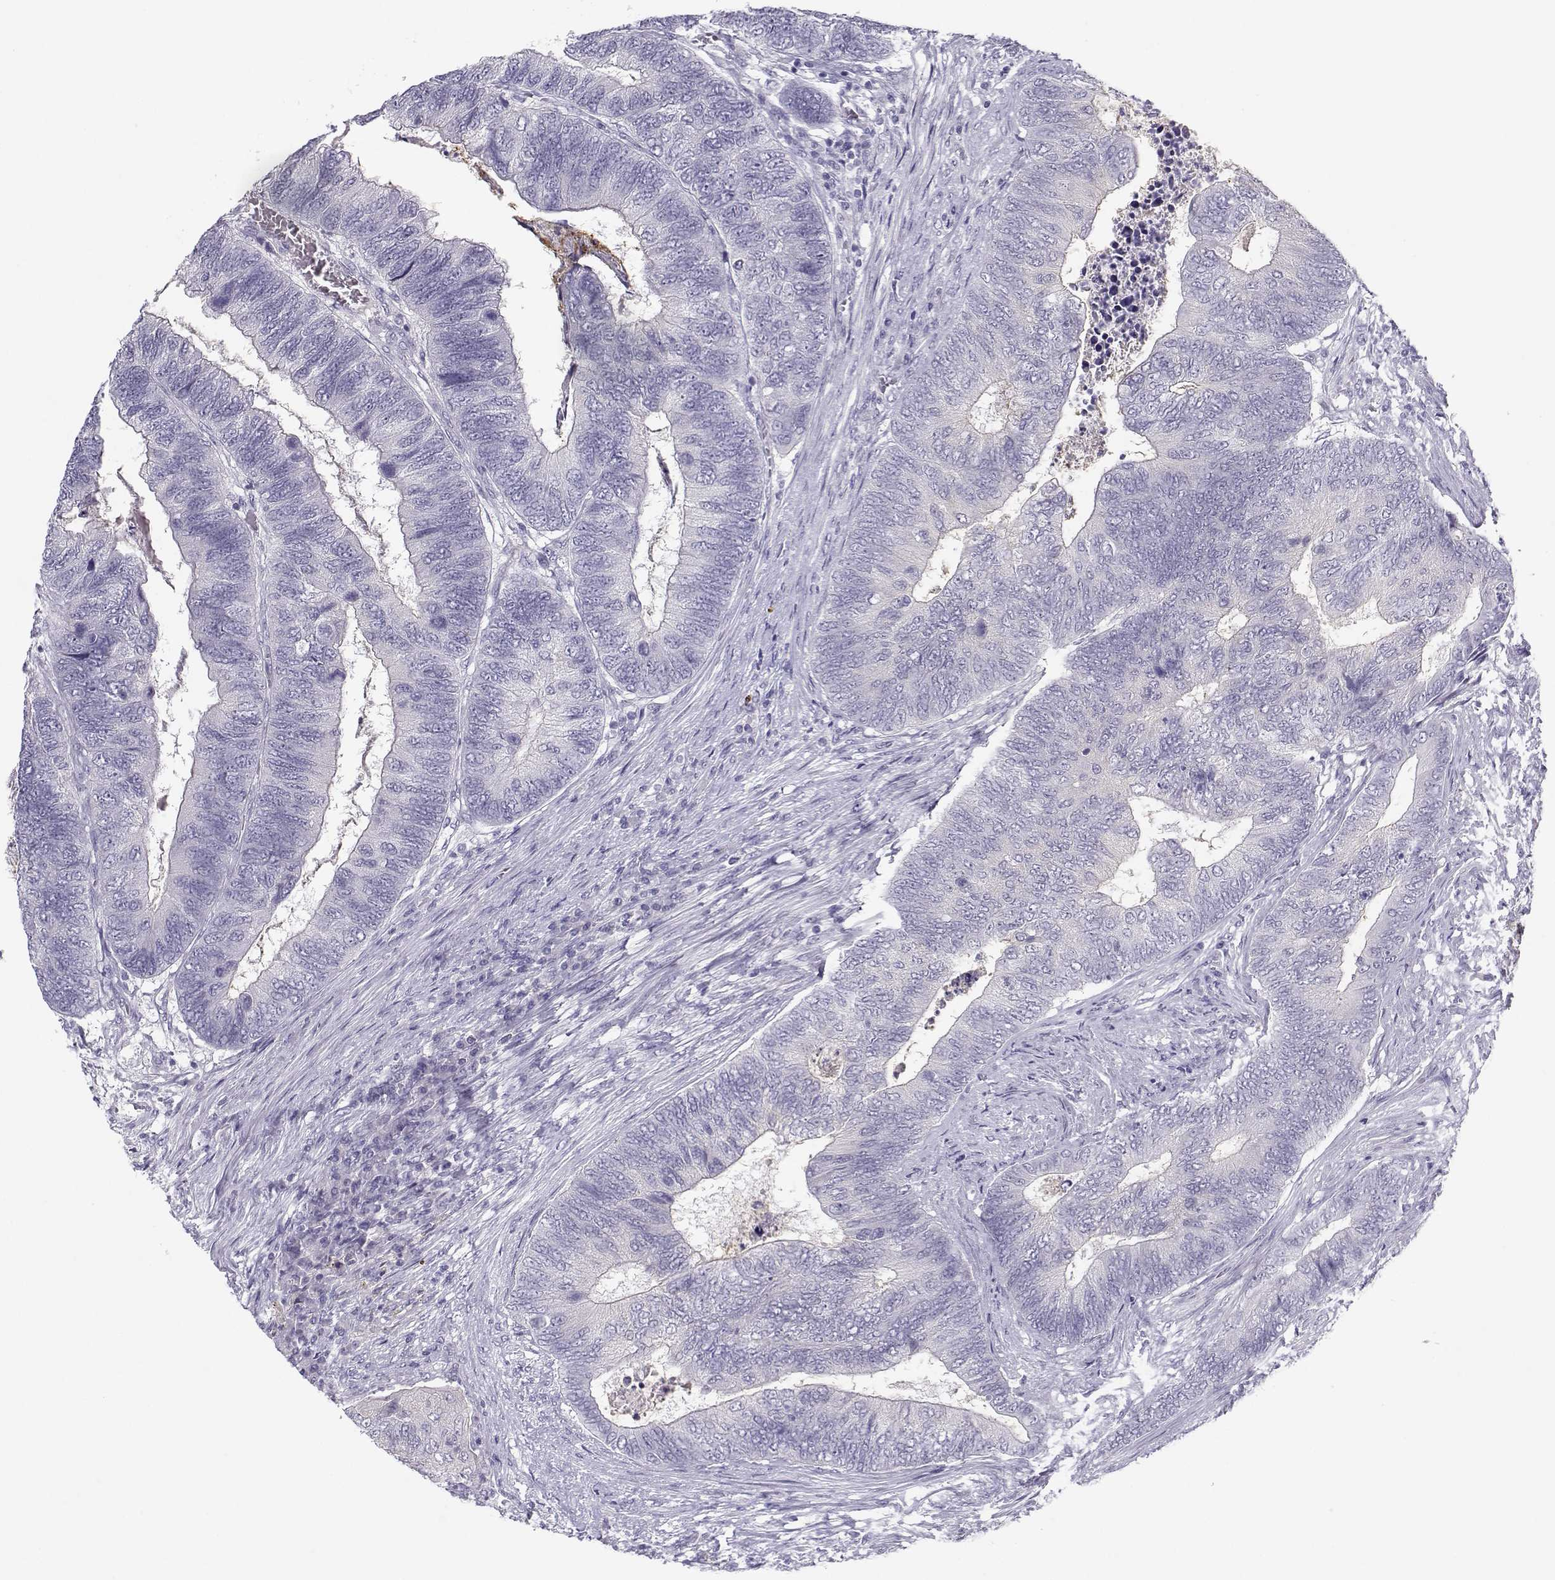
{"staining": {"intensity": "negative", "quantity": "none", "location": "none"}, "tissue": "colorectal cancer", "cell_type": "Tumor cells", "image_type": "cancer", "snomed": [{"axis": "morphology", "description": "Adenocarcinoma, NOS"}, {"axis": "topography", "description": "Colon"}], "caption": "Colorectal adenocarcinoma was stained to show a protein in brown. There is no significant staining in tumor cells.", "gene": "CFAP77", "patient": {"sex": "female", "age": 67}}